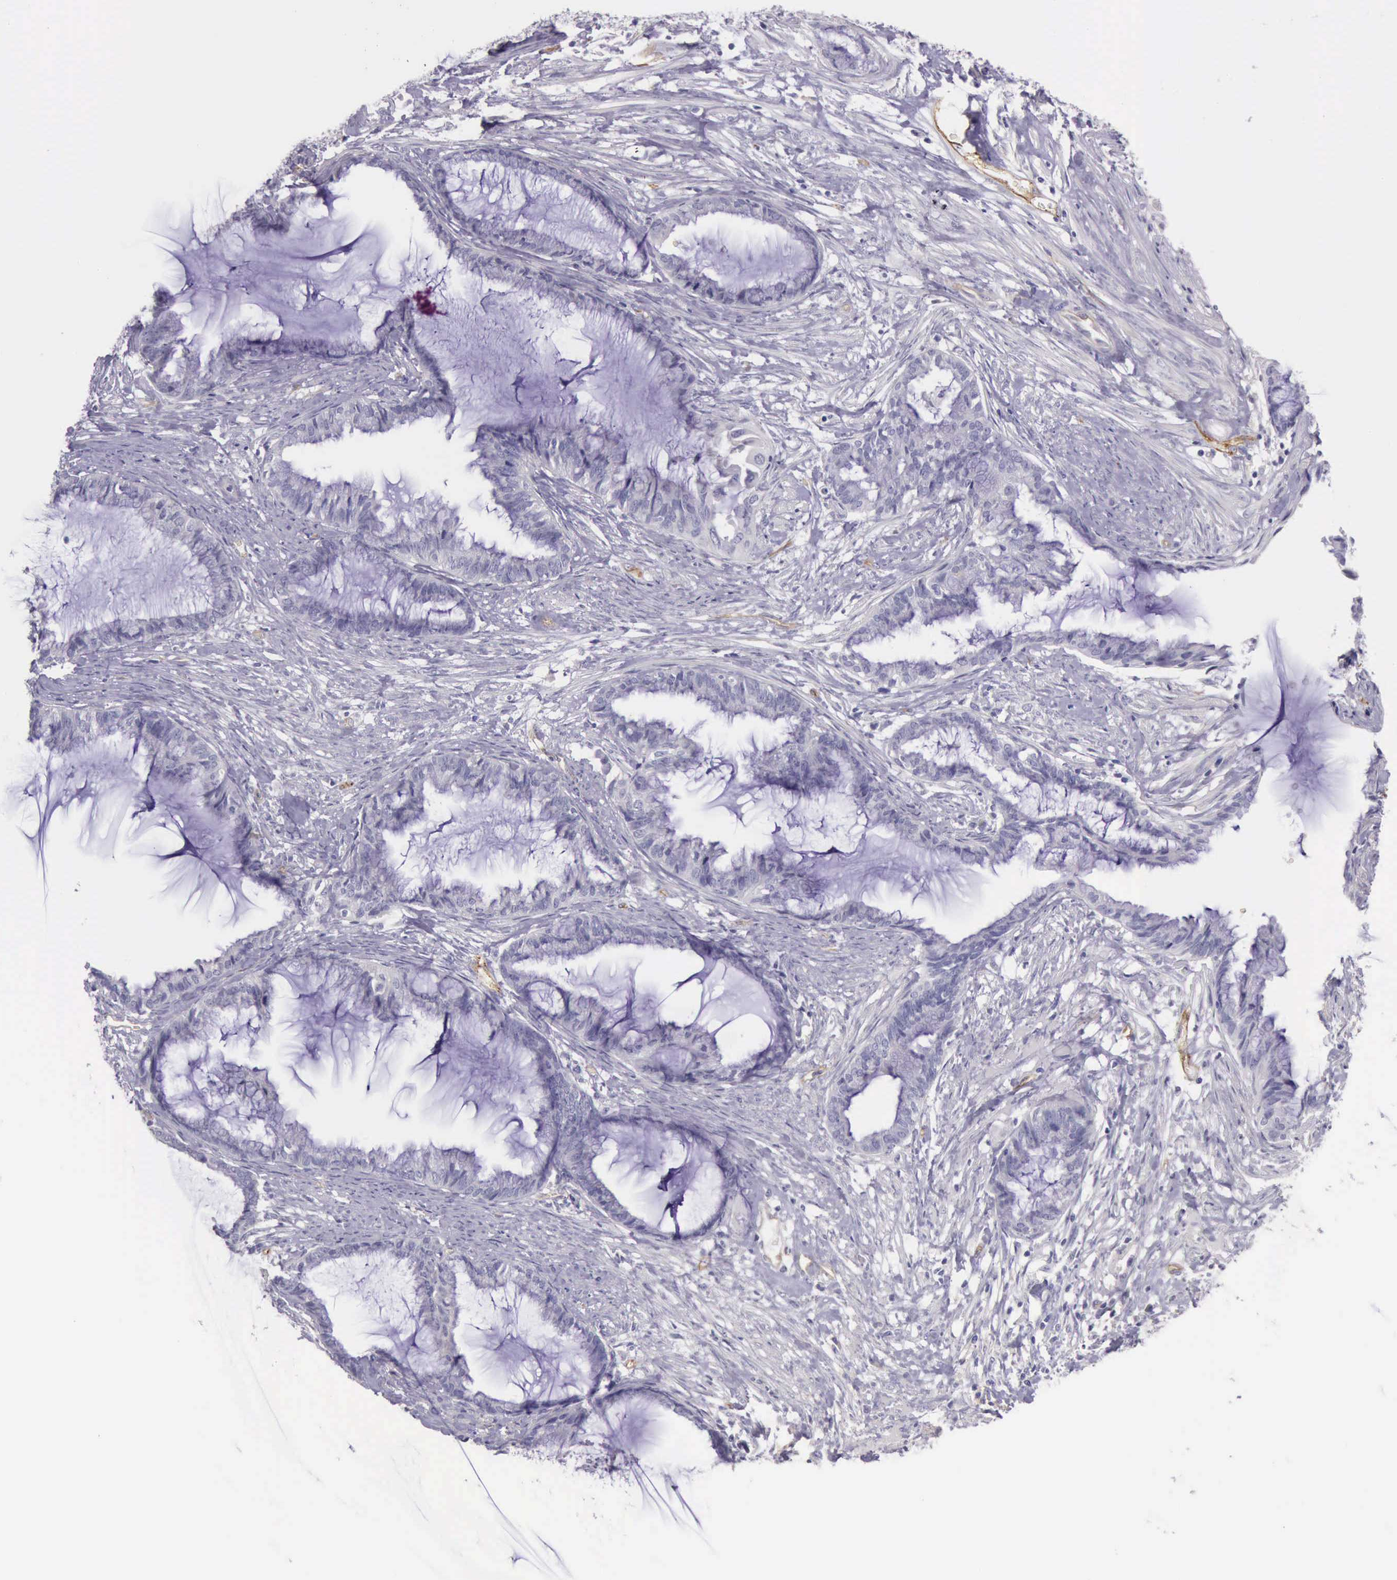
{"staining": {"intensity": "negative", "quantity": "none", "location": "none"}, "tissue": "endometrial cancer", "cell_type": "Tumor cells", "image_type": "cancer", "snomed": [{"axis": "morphology", "description": "Adenocarcinoma, NOS"}, {"axis": "topography", "description": "Endometrium"}], "caption": "The histopathology image exhibits no significant positivity in tumor cells of endometrial cancer (adenocarcinoma).", "gene": "TCEANC", "patient": {"sex": "female", "age": 86}}